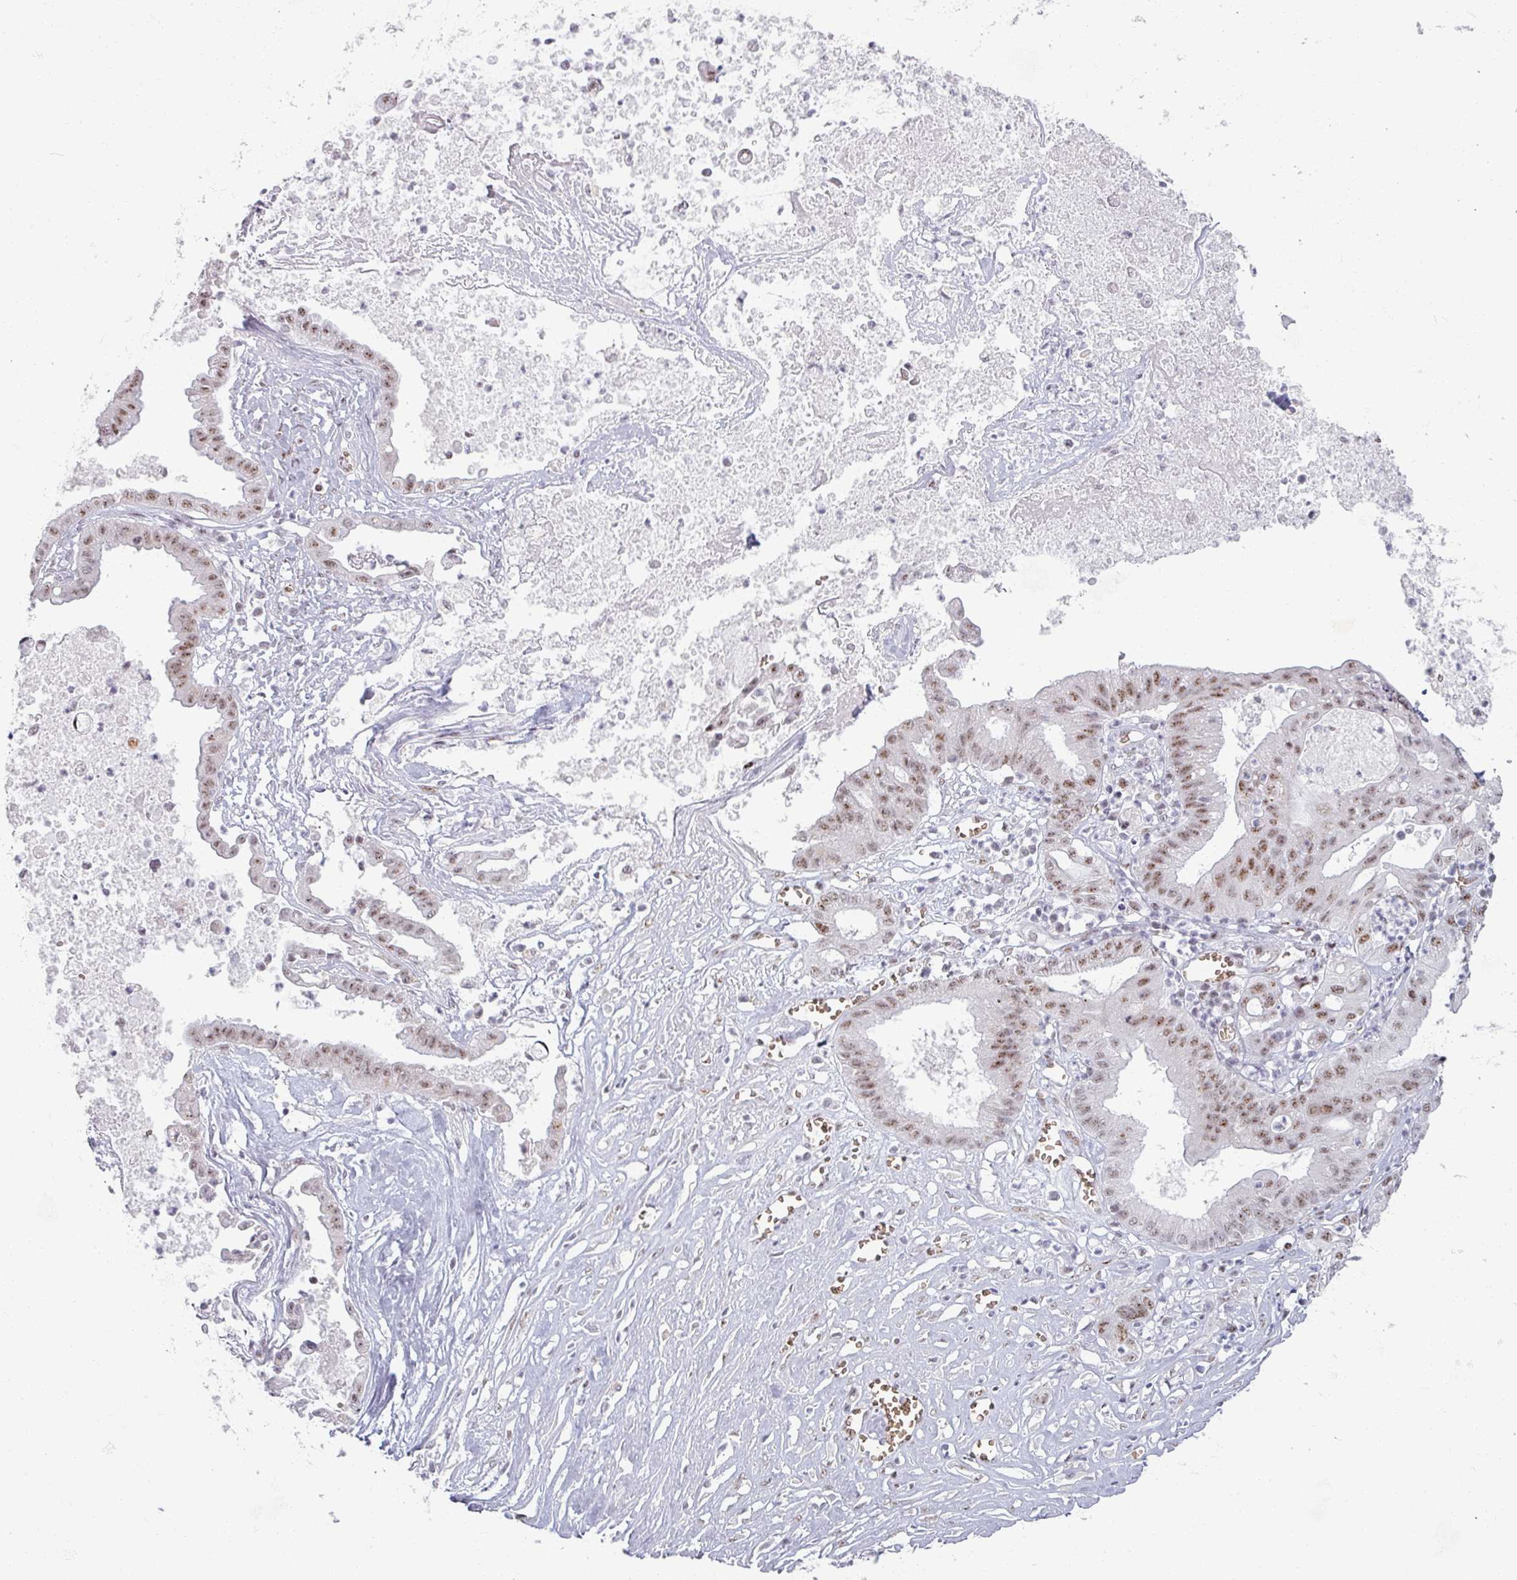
{"staining": {"intensity": "moderate", "quantity": ">75%", "location": "nuclear"}, "tissue": "ovarian cancer", "cell_type": "Tumor cells", "image_type": "cancer", "snomed": [{"axis": "morphology", "description": "Cystadenocarcinoma, mucinous, NOS"}, {"axis": "topography", "description": "Ovary"}], "caption": "Tumor cells exhibit moderate nuclear expression in about >75% of cells in ovarian cancer.", "gene": "NCOR1", "patient": {"sex": "female", "age": 70}}